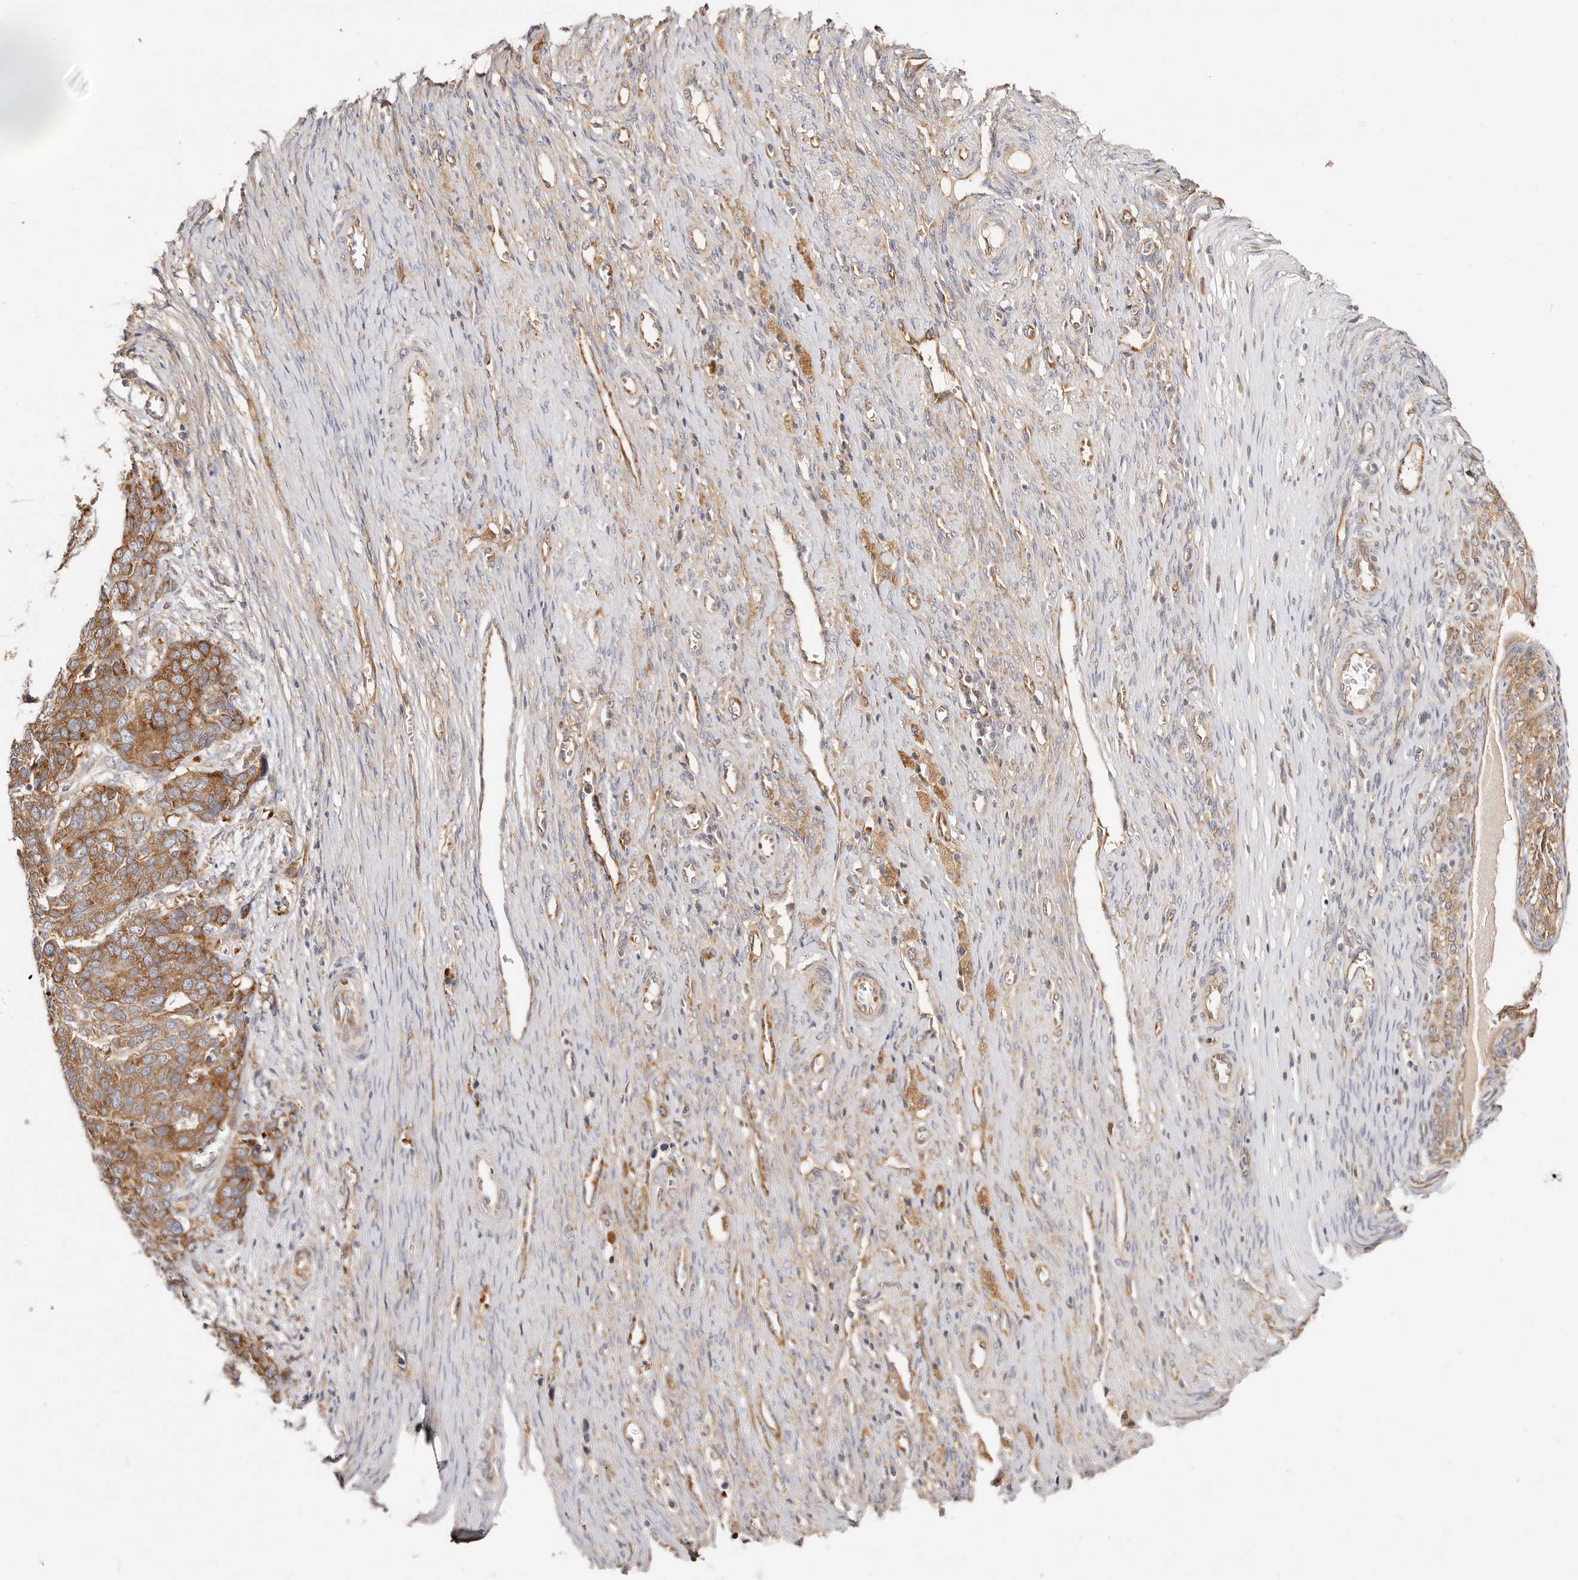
{"staining": {"intensity": "strong", "quantity": ">75%", "location": "cytoplasmic/membranous"}, "tissue": "ovarian cancer", "cell_type": "Tumor cells", "image_type": "cancer", "snomed": [{"axis": "morphology", "description": "Cystadenocarcinoma, serous, NOS"}, {"axis": "topography", "description": "Ovary"}], "caption": "Ovarian cancer stained with a protein marker displays strong staining in tumor cells.", "gene": "GNA13", "patient": {"sex": "female", "age": 44}}